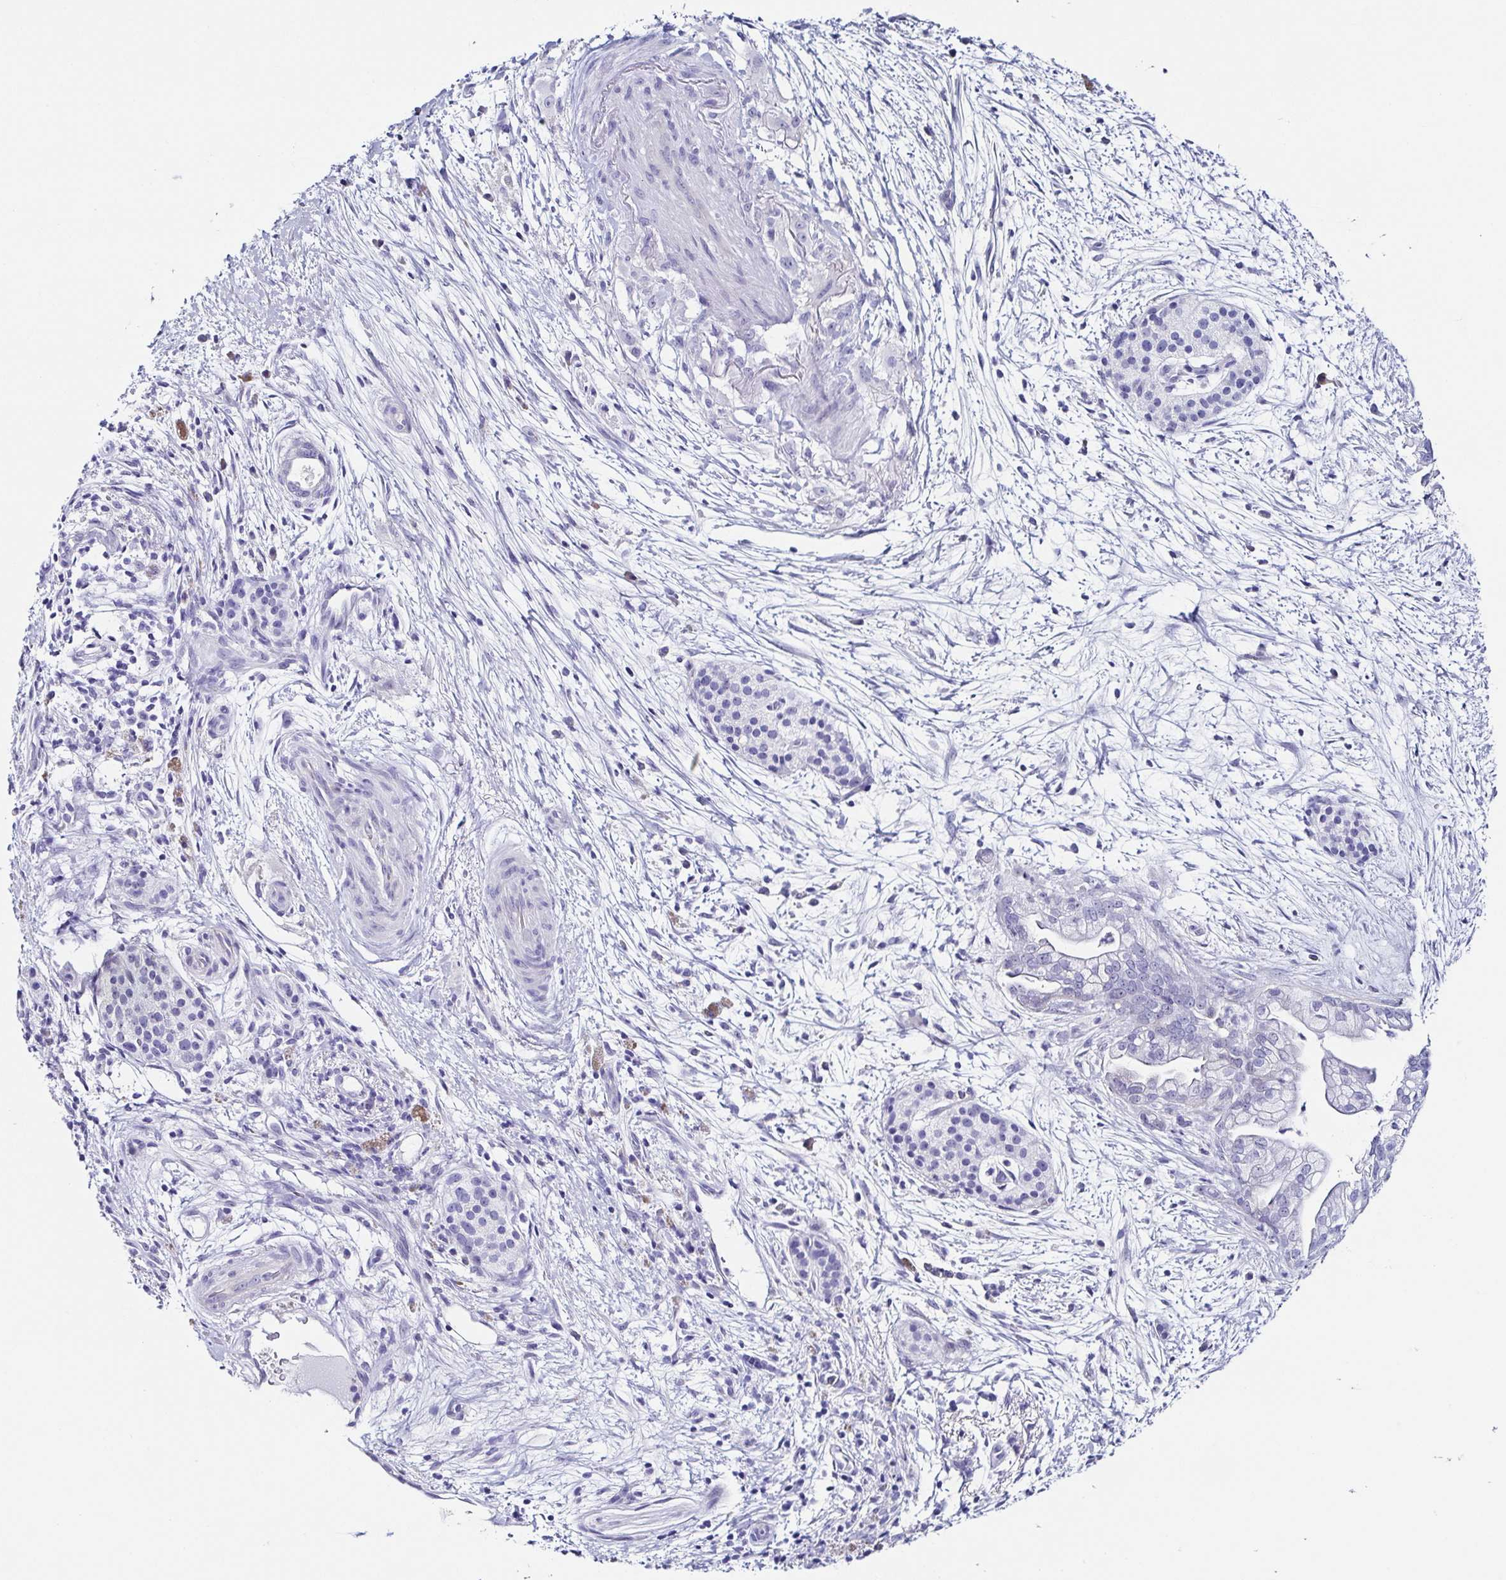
{"staining": {"intensity": "negative", "quantity": "none", "location": "none"}, "tissue": "pancreatic cancer", "cell_type": "Tumor cells", "image_type": "cancer", "snomed": [{"axis": "morphology", "description": "Adenocarcinoma, NOS"}, {"axis": "topography", "description": "Pancreas"}], "caption": "IHC of pancreatic adenocarcinoma demonstrates no staining in tumor cells. Nuclei are stained in blue.", "gene": "TNNT2", "patient": {"sex": "female", "age": 69}}